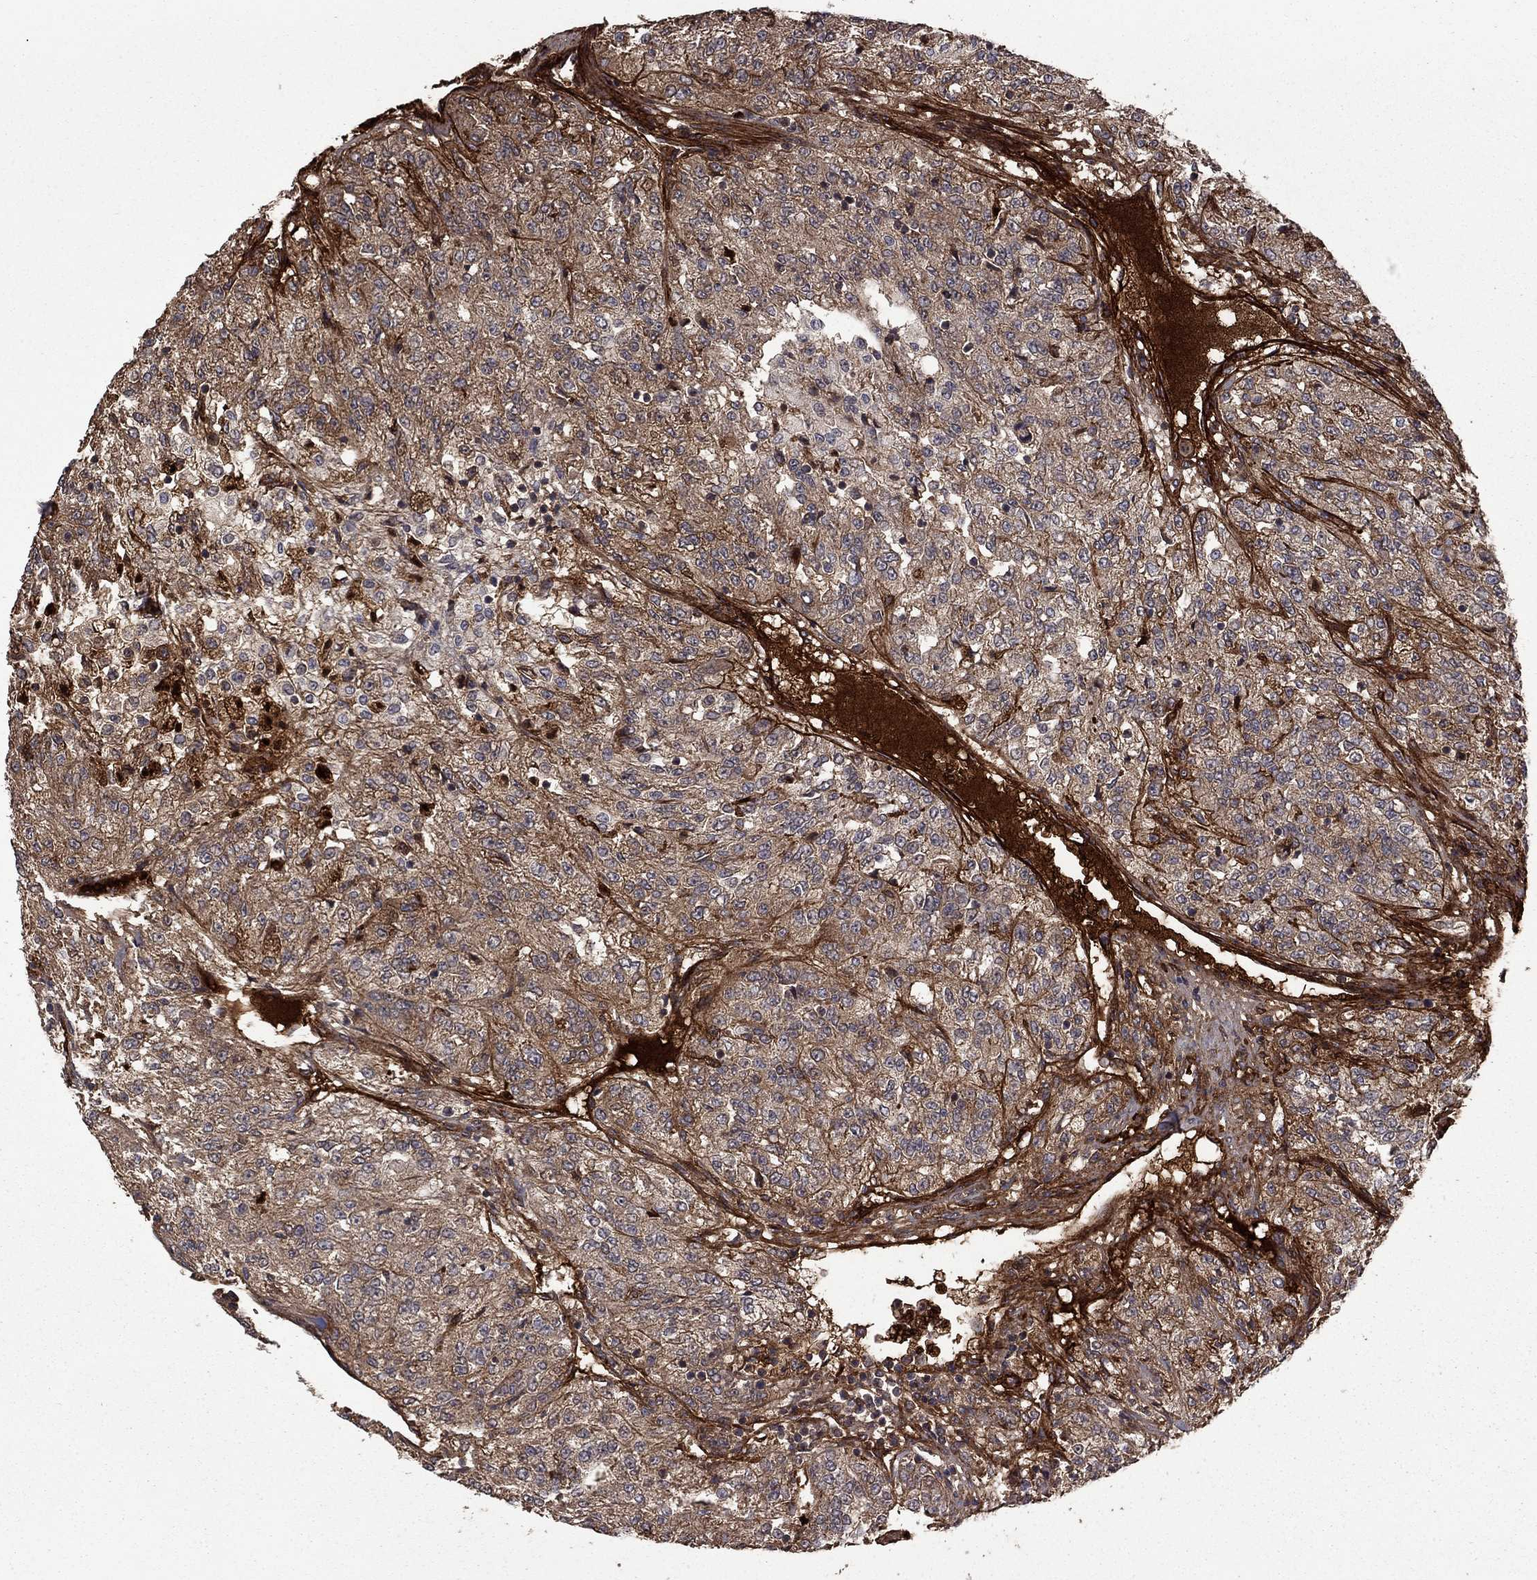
{"staining": {"intensity": "moderate", "quantity": ">75%", "location": "cytoplasmic/membranous"}, "tissue": "renal cancer", "cell_type": "Tumor cells", "image_type": "cancer", "snomed": [{"axis": "morphology", "description": "Adenocarcinoma, NOS"}, {"axis": "topography", "description": "Kidney"}], "caption": "Renal adenocarcinoma stained with DAB IHC reveals medium levels of moderate cytoplasmic/membranous positivity in about >75% of tumor cells.", "gene": "COL18A1", "patient": {"sex": "female", "age": 63}}